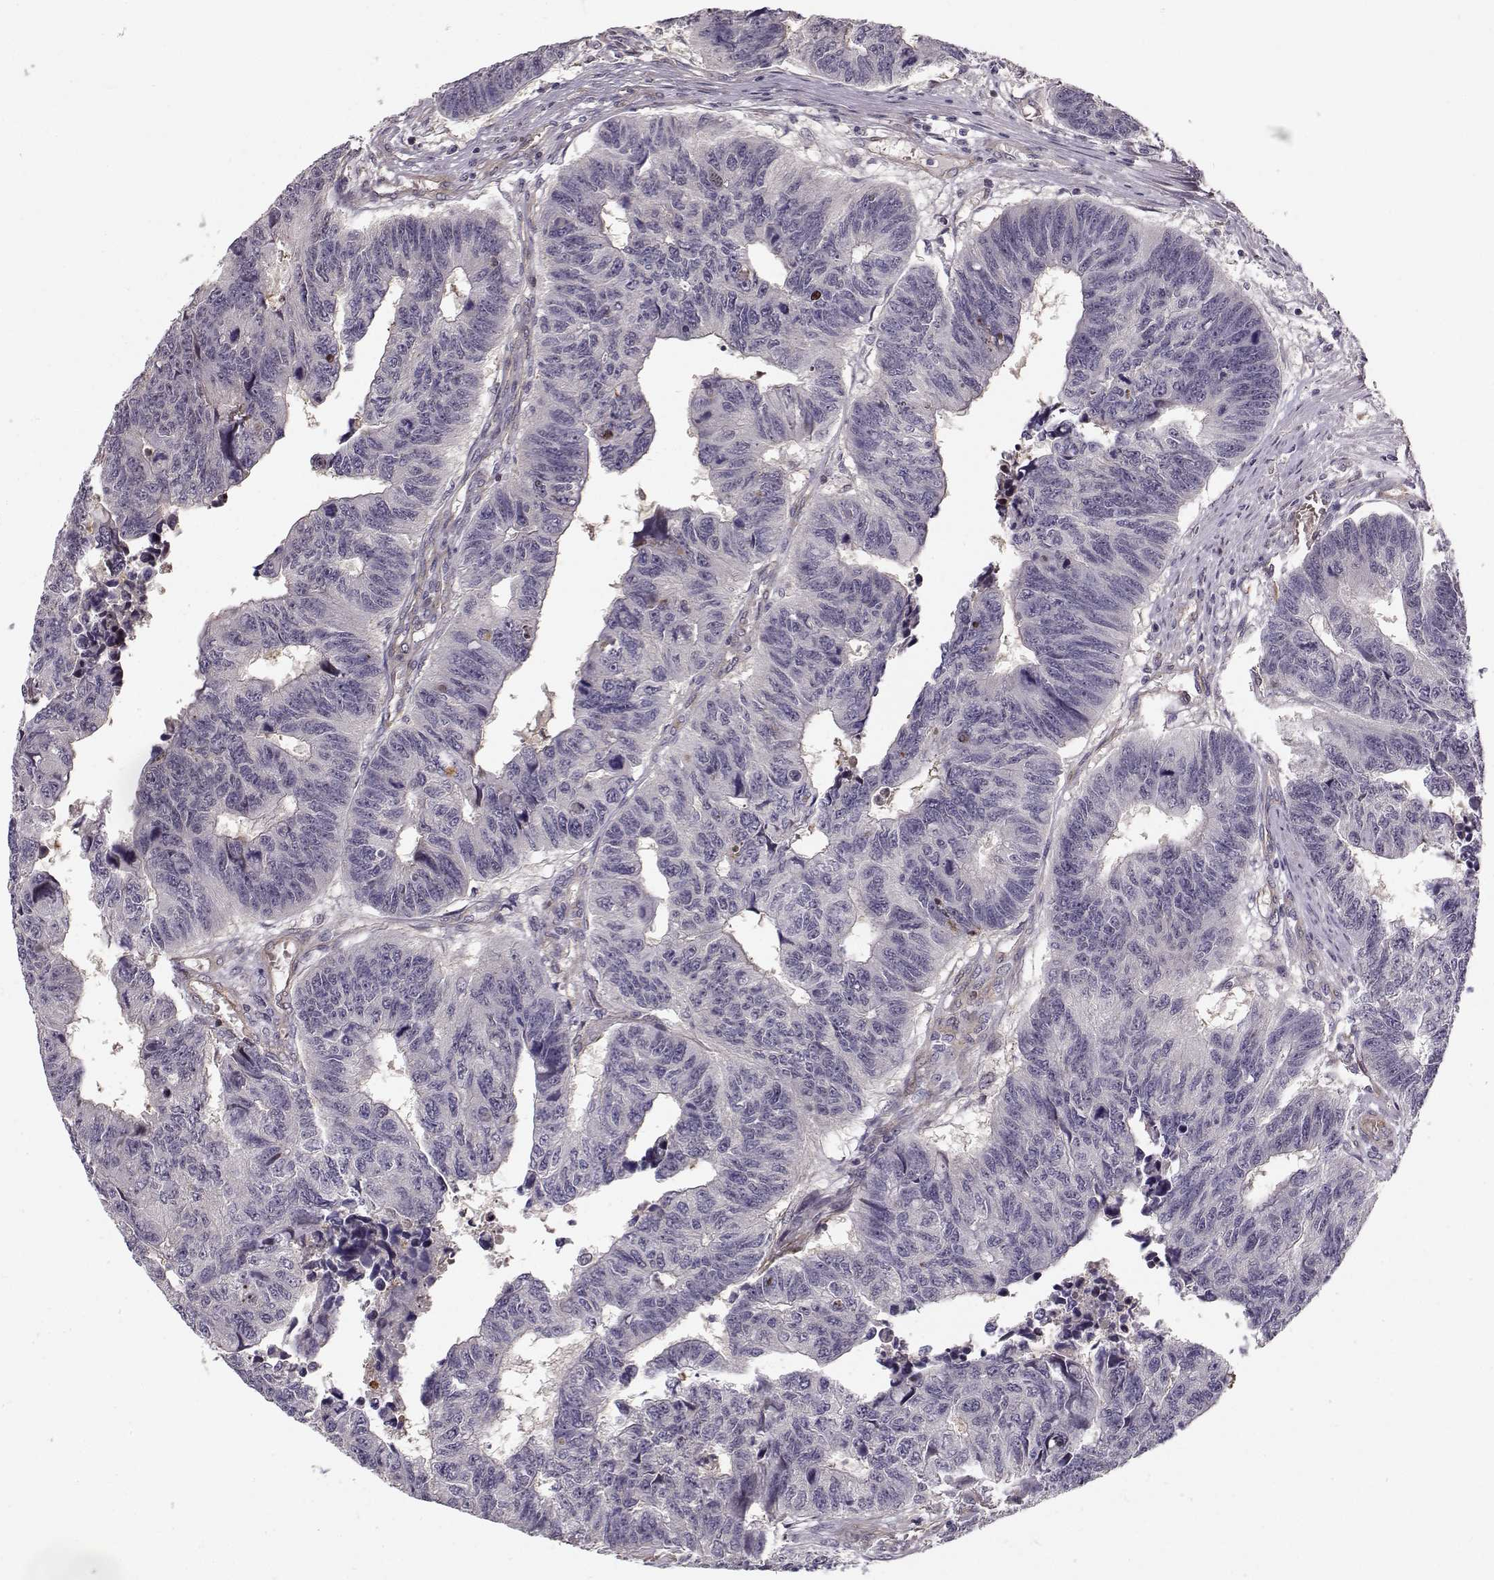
{"staining": {"intensity": "negative", "quantity": "none", "location": "none"}, "tissue": "colorectal cancer", "cell_type": "Tumor cells", "image_type": "cancer", "snomed": [{"axis": "morphology", "description": "Adenocarcinoma, NOS"}, {"axis": "topography", "description": "Rectum"}], "caption": "An image of colorectal cancer stained for a protein exhibits no brown staining in tumor cells.", "gene": "RGS9BP", "patient": {"sex": "female", "age": 85}}